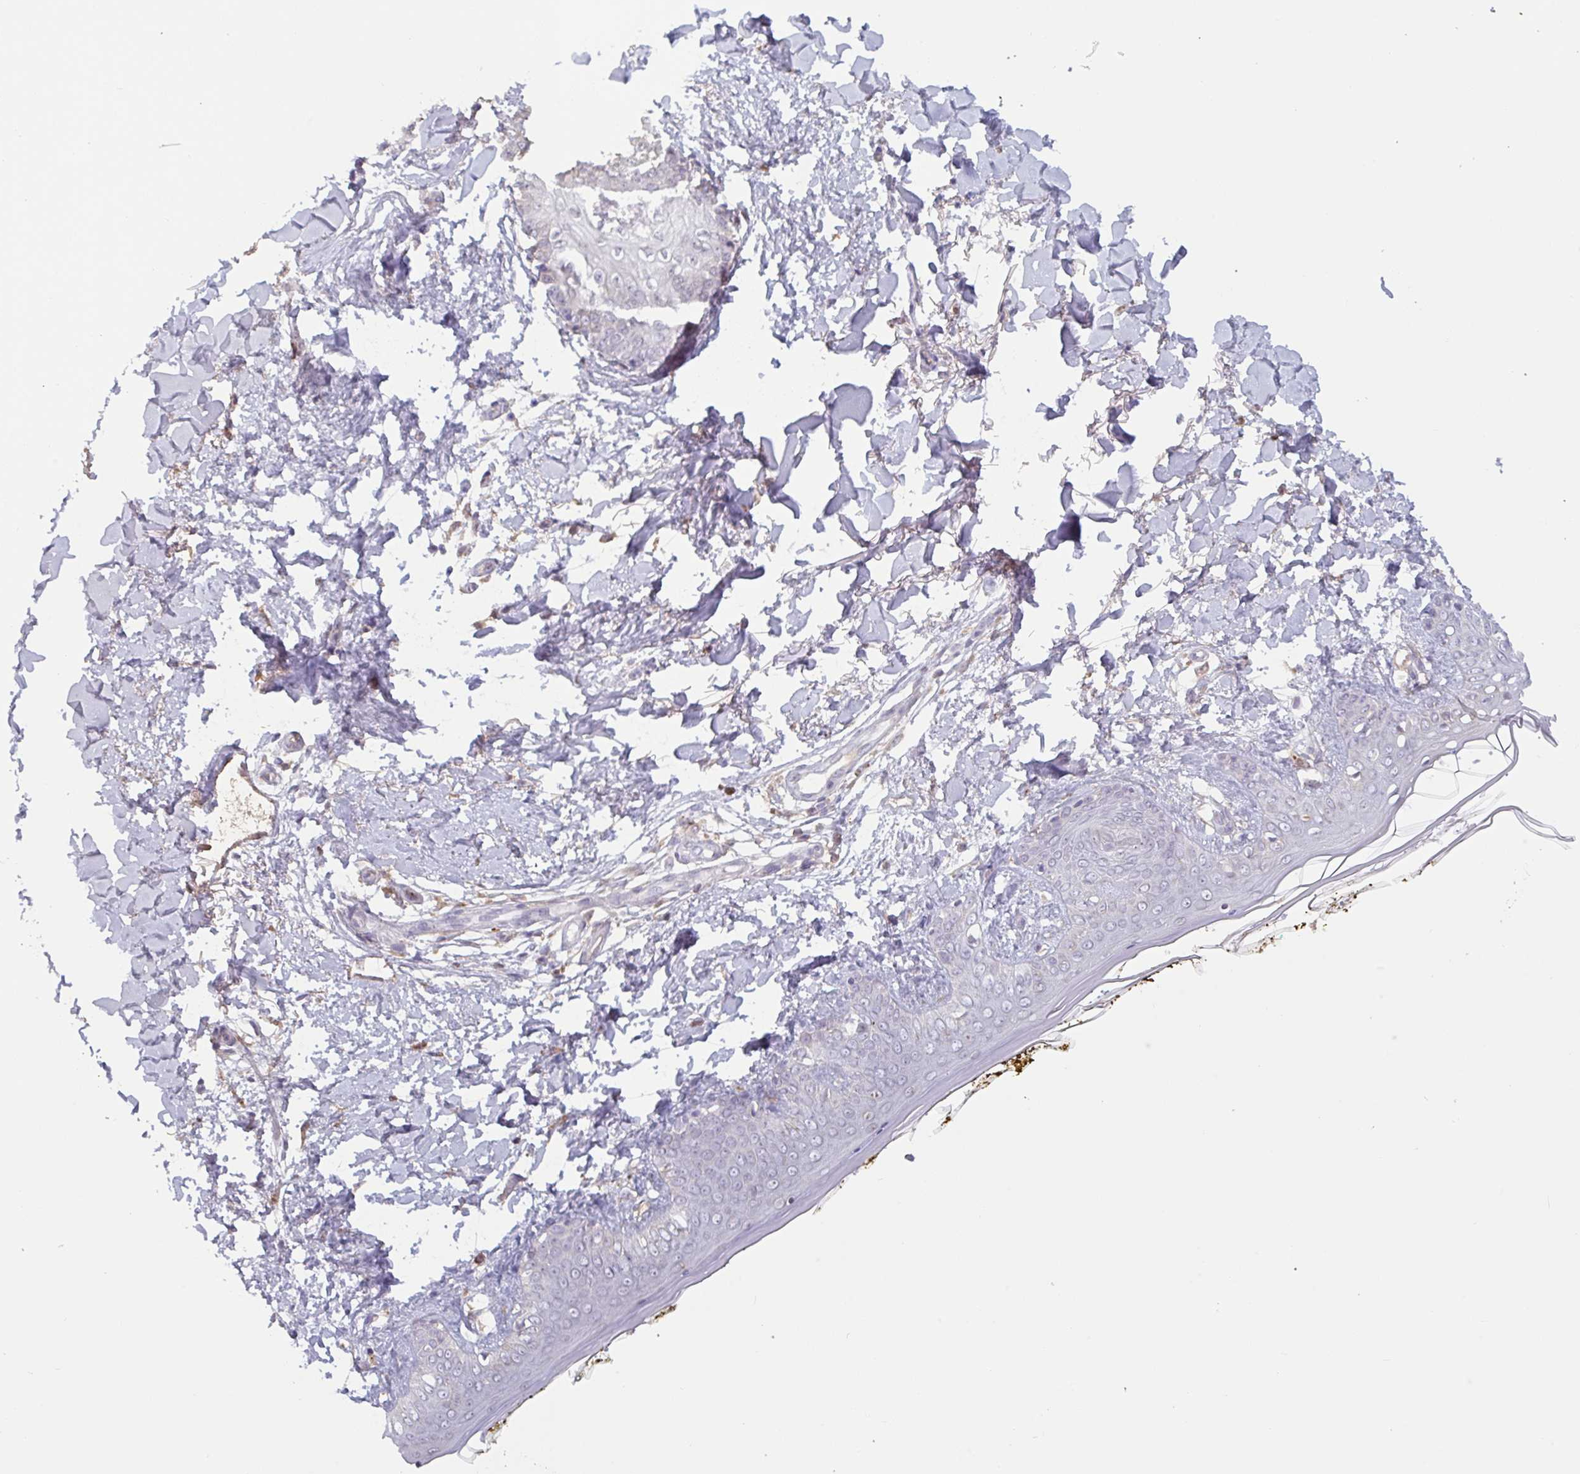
{"staining": {"intensity": "negative", "quantity": "none", "location": "none"}, "tissue": "skin", "cell_type": "Fibroblasts", "image_type": "normal", "snomed": [{"axis": "morphology", "description": "Normal tissue, NOS"}, {"axis": "topography", "description": "Skin"}], "caption": "Skin was stained to show a protein in brown. There is no significant expression in fibroblasts. Nuclei are stained in blue.", "gene": "TAF1D", "patient": {"sex": "female", "age": 34}}